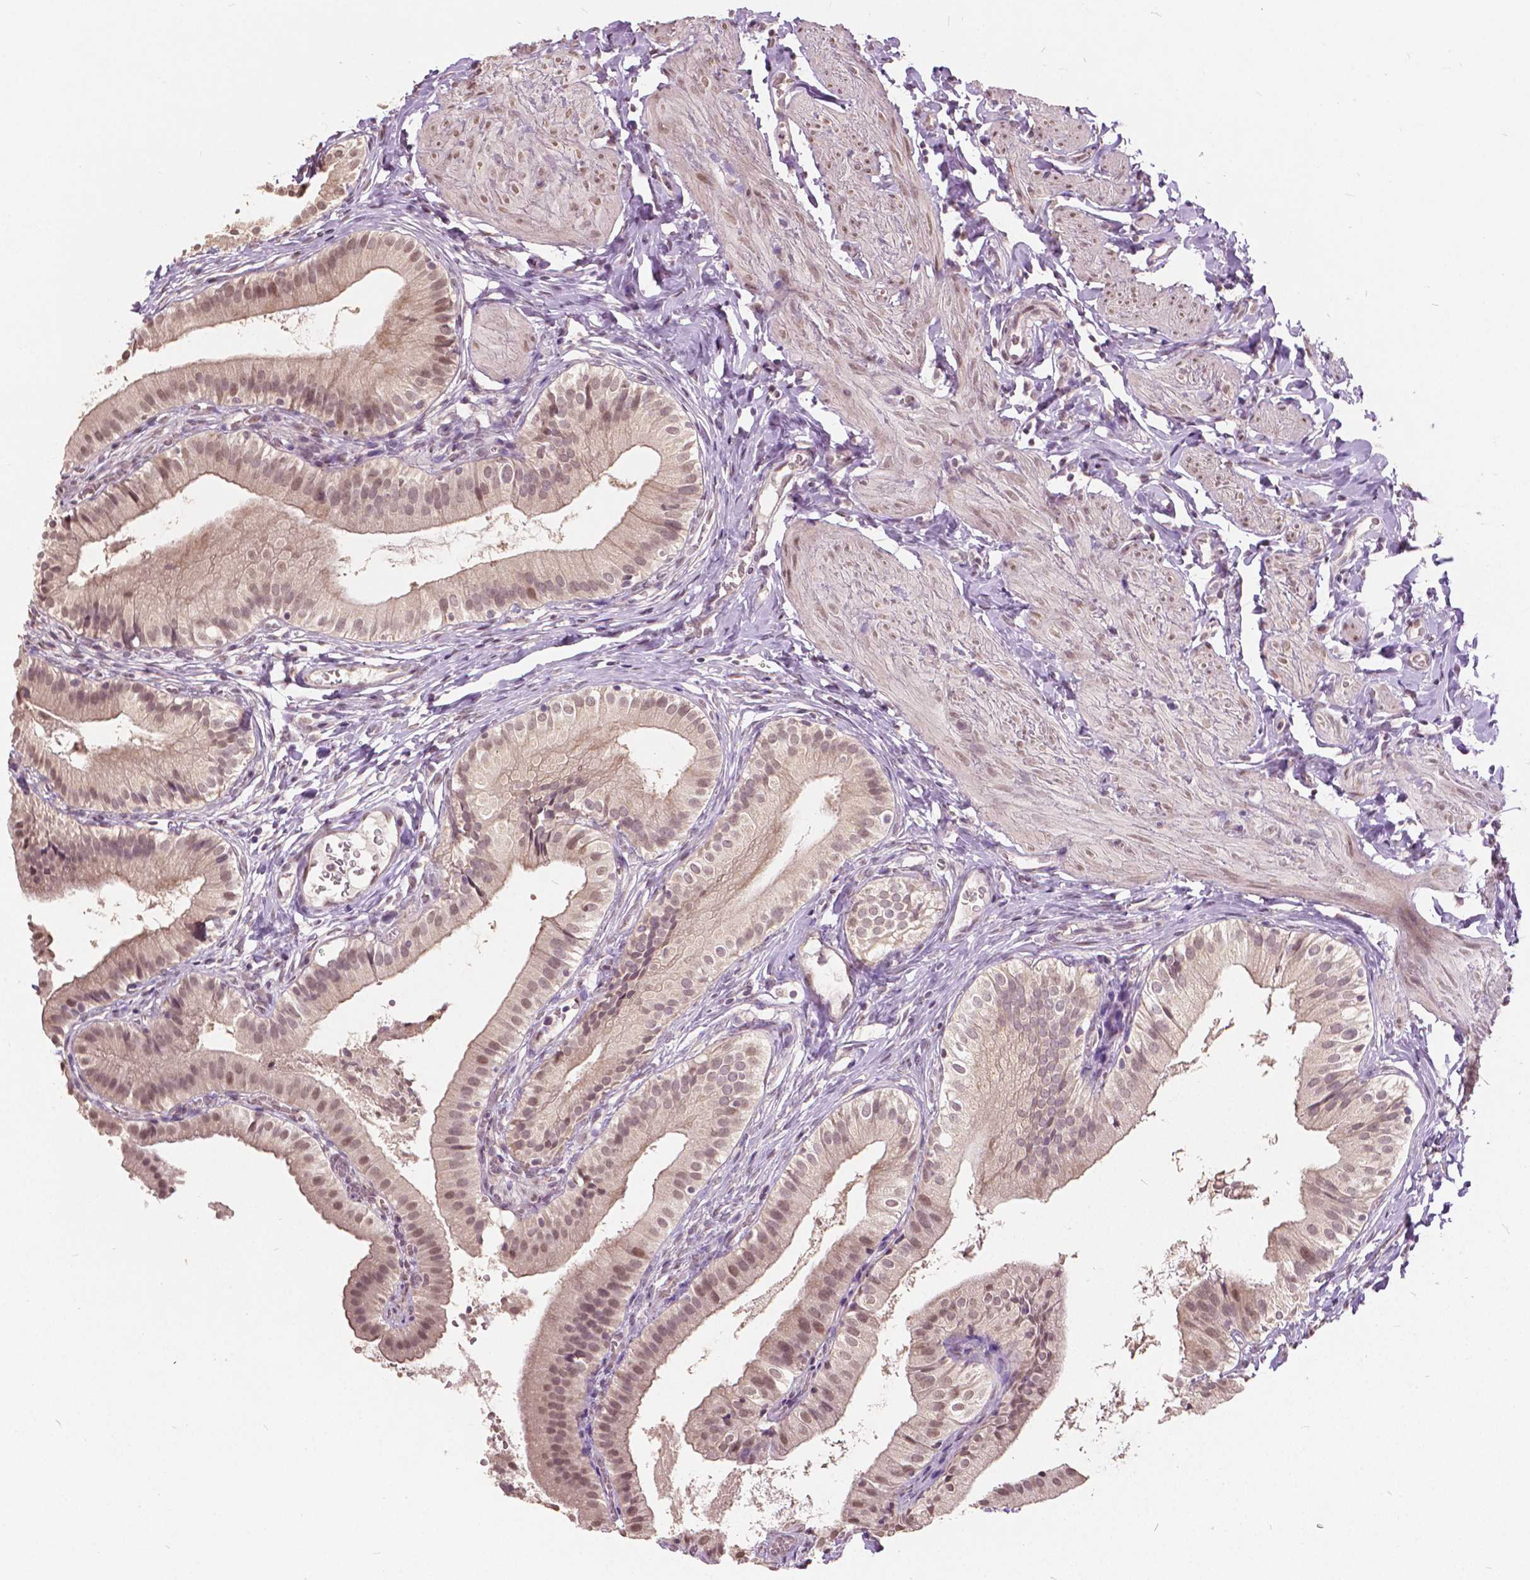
{"staining": {"intensity": "moderate", "quantity": ">75%", "location": "nuclear"}, "tissue": "gallbladder", "cell_type": "Glandular cells", "image_type": "normal", "snomed": [{"axis": "morphology", "description": "Normal tissue, NOS"}, {"axis": "topography", "description": "Gallbladder"}], "caption": "Immunohistochemistry (IHC) photomicrograph of unremarkable gallbladder stained for a protein (brown), which demonstrates medium levels of moderate nuclear positivity in about >75% of glandular cells.", "gene": "HOXA10", "patient": {"sex": "female", "age": 47}}